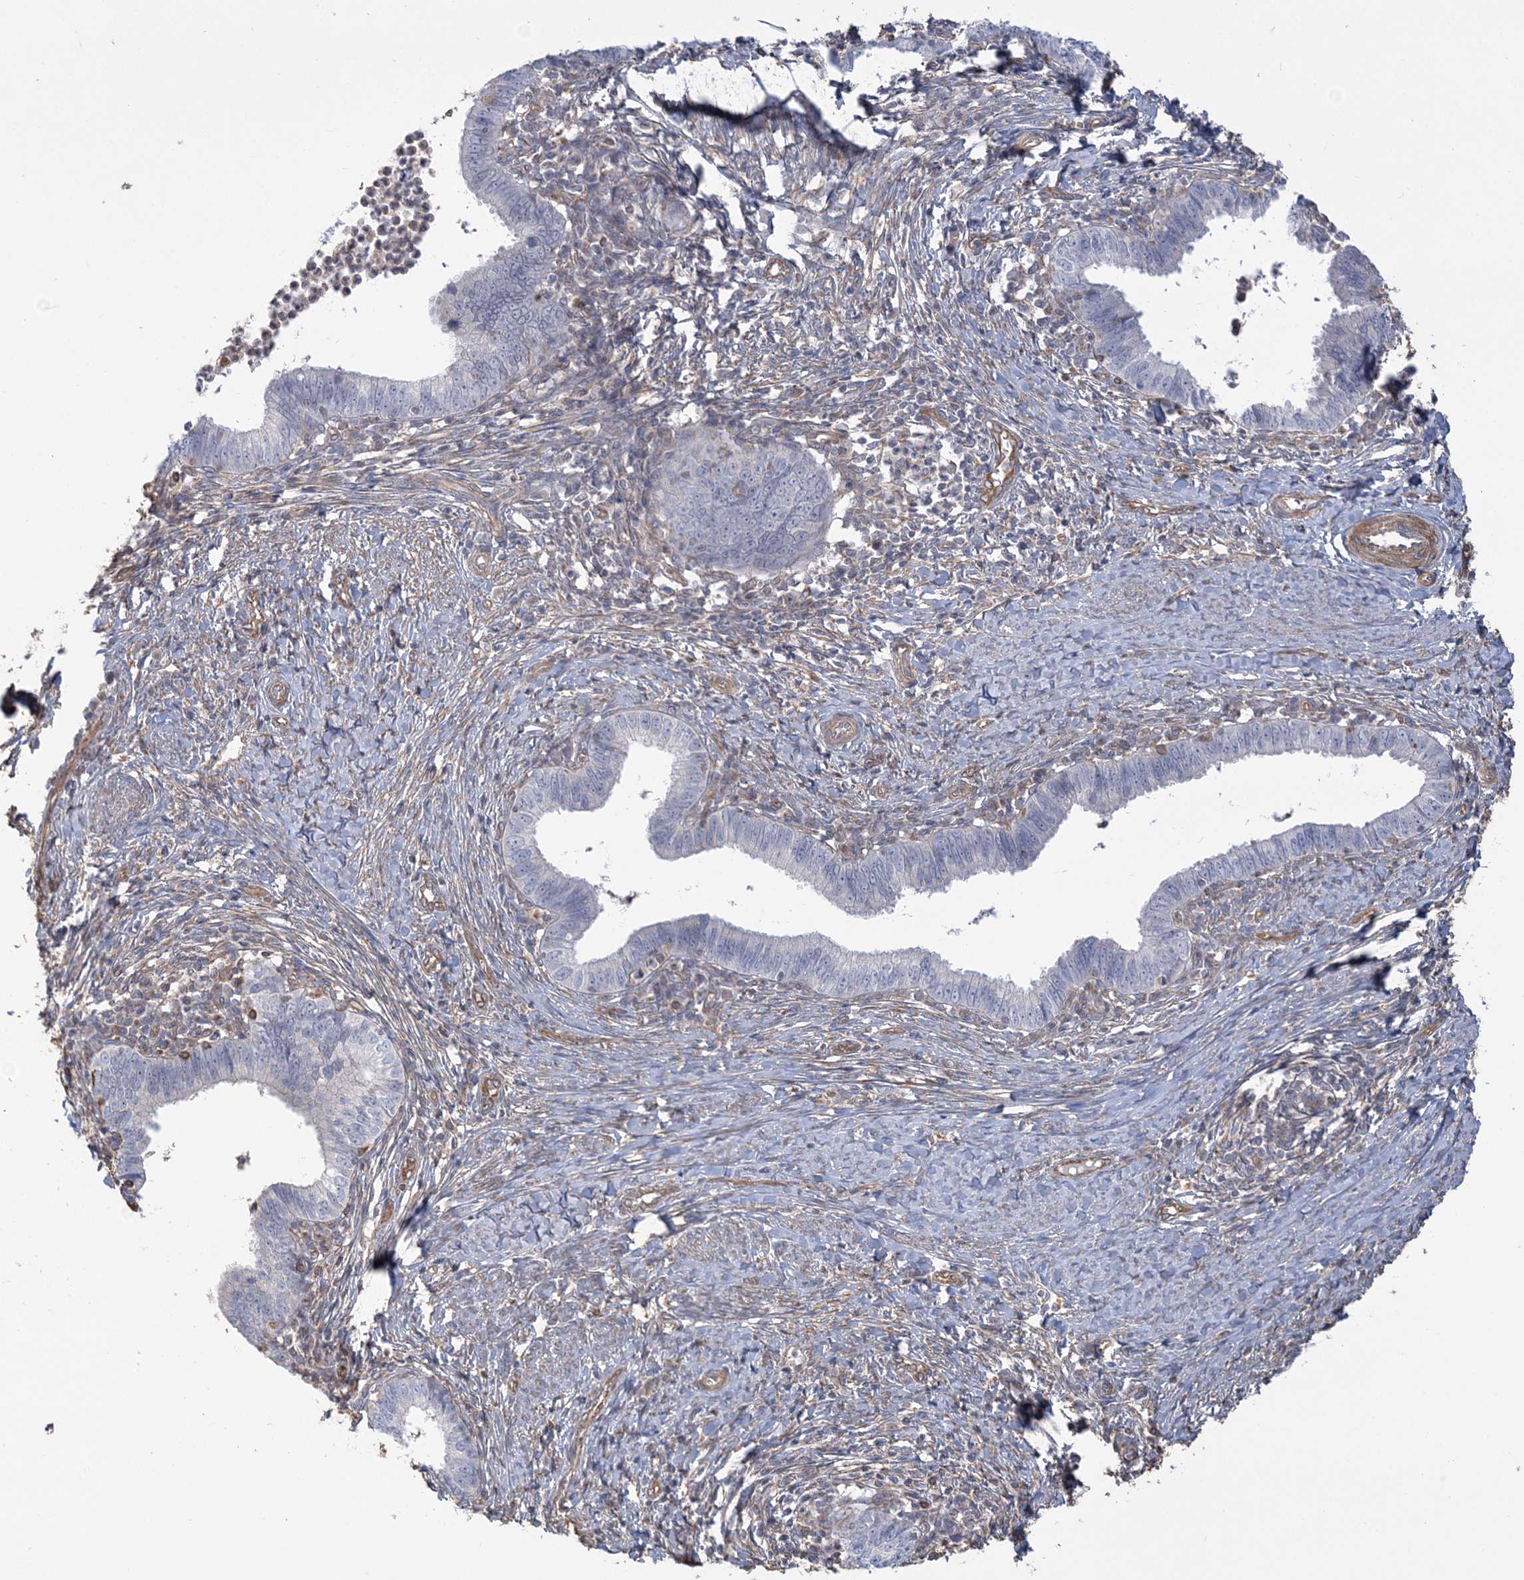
{"staining": {"intensity": "negative", "quantity": "none", "location": "none"}, "tissue": "cervical cancer", "cell_type": "Tumor cells", "image_type": "cancer", "snomed": [{"axis": "morphology", "description": "Adenocarcinoma, NOS"}, {"axis": "topography", "description": "Cervix"}], "caption": "This histopathology image is of adenocarcinoma (cervical) stained with immunohistochemistry to label a protein in brown with the nuclei are counter-stained blue. There is no expression in tumor cells.", "gene": "ZNF821", "patient": {"sex": "female", "age": 36}}